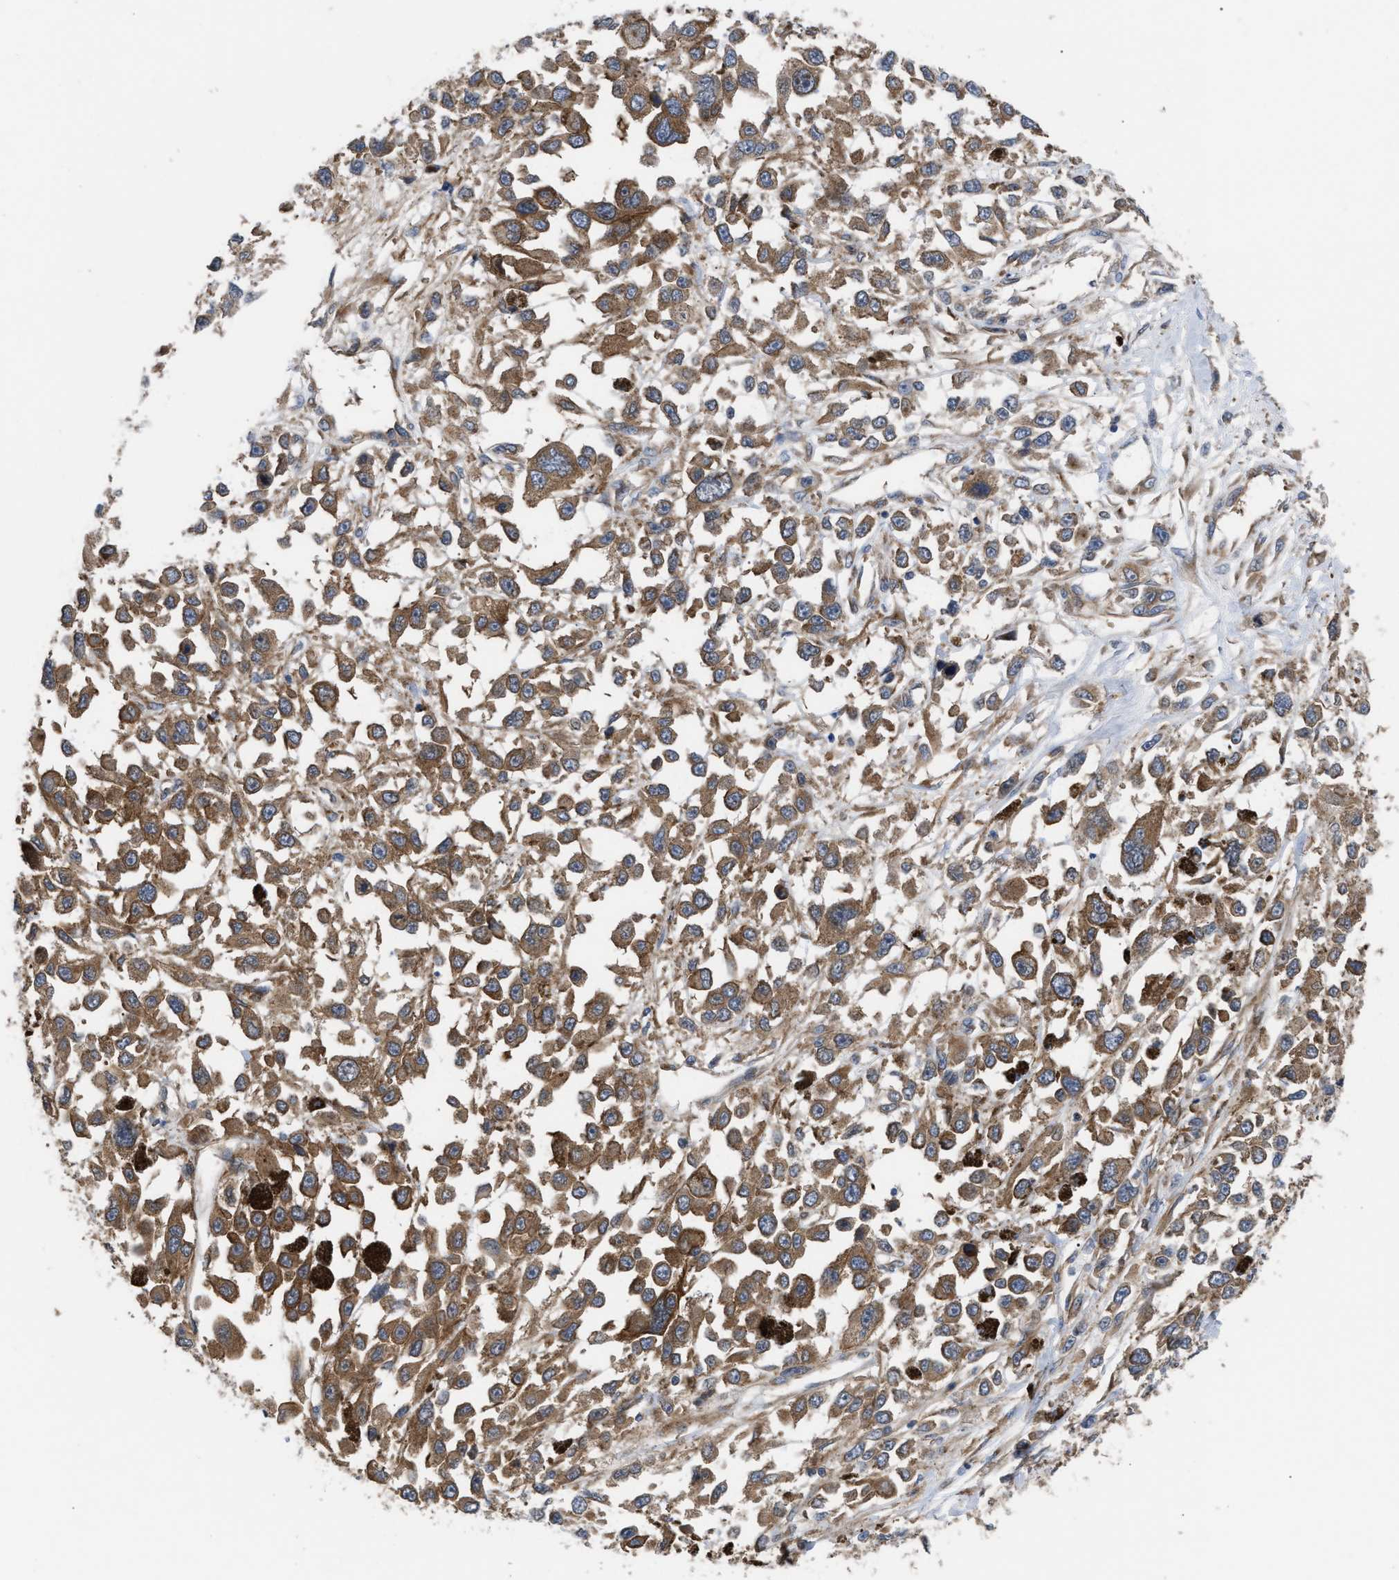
{"staining": {"intensity": "moderate", "quantity": ">75%", "location": "cytoplasmic/membranous"}, "tissue": "melanoma", "cell_type": "Tumor cells", "image_type": "cancer", "snomed": [{"axis": "morphology", "description": "Malignant melanoma, Metastatic site"}, {"axis": "topography", "description": "Lymph node"}], "caption": "Protein analysis of melanoma tissue demonstrates moderate cytoplasmic/membranous expression in about >75% of tumor cells. Immunohistochemistry stains the protein in brown and the nuclei are stained blue.", "gene": "LAPTM4B", "patient": {"sex": "male", "age": 59}}